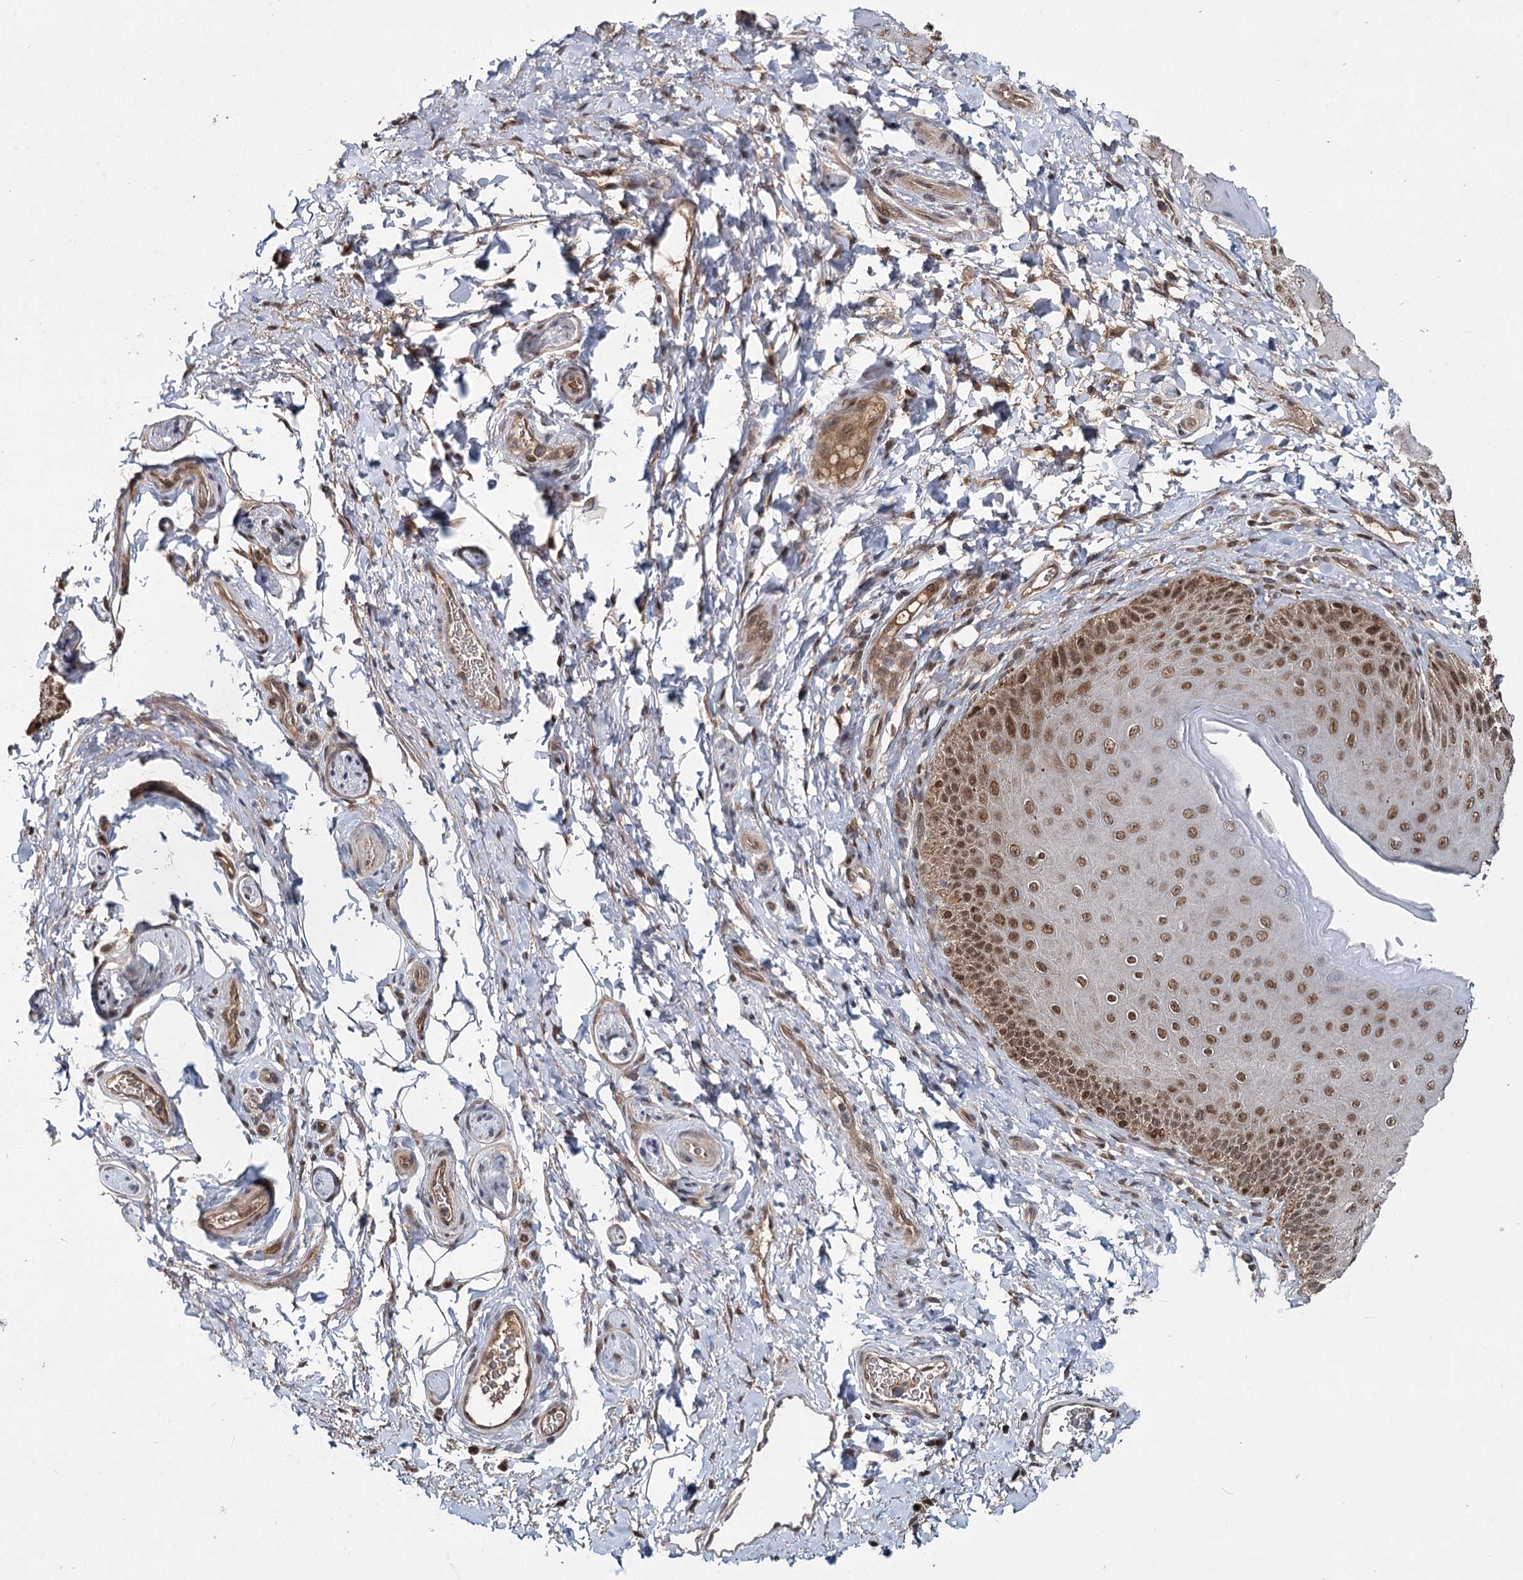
{"staining": {"intensity": "moderate", "quantity": ">75%", "location": "nuclear"}, "tissue": "skin", "cell_type": "Epidermal cells", "image_type": "normal", "snomed": [{"axis": "morphology", "description": "Normal tissue, NOS"}, {"axis": "topography", "description": "Anal"}], "caption": "Moderate nuclear protein staining is seen in approximately >75% of epidermal cells in skin. The staining was performed using DAB (3,3'-diaminobenzidine) to visualize the protein expression in brown, while the nuclei were stained in blue with hematoxylin (Magnification: 20x).", "gene": "MYG1", "patient": {"sex": "male", "age": 44}}